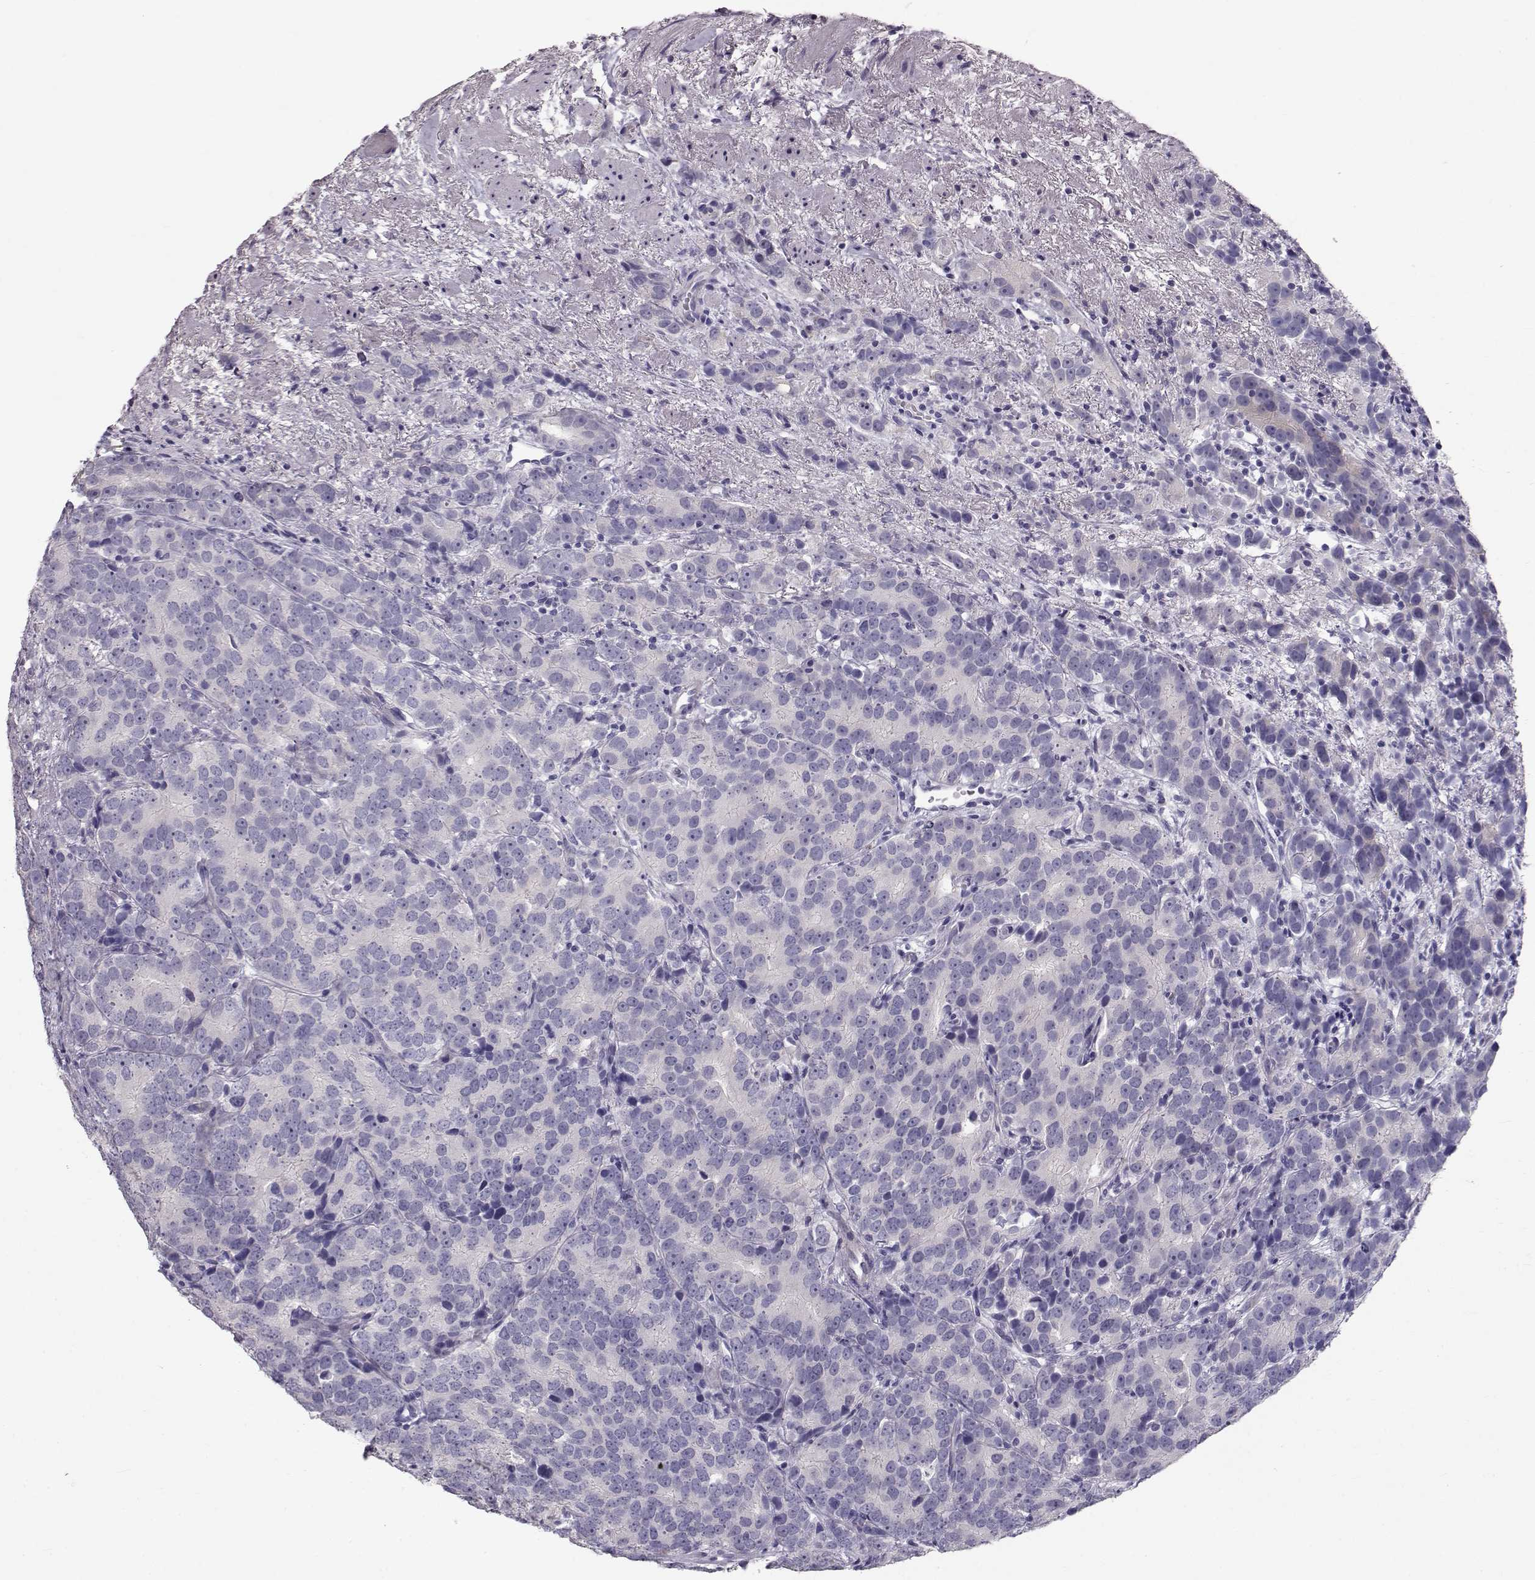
{"staining": {"intensity": "negative", "quantity": "none", "location": "none"}, "tissue": "prostate cancer", "cell_type": "Tumor cells", "image_type": "cancer", "snomed": [{"axis": "morphology", "description": "Adenocarcinoma, High grade"}, {"axis": "topography", "description": "Prostate"}], "caption": "Tumor cells are negative for protein expression in human adenocarcinoma (high-grade) (prostate).", "gene": "RD3", "patient": {"sex": "male", "age": 90}}